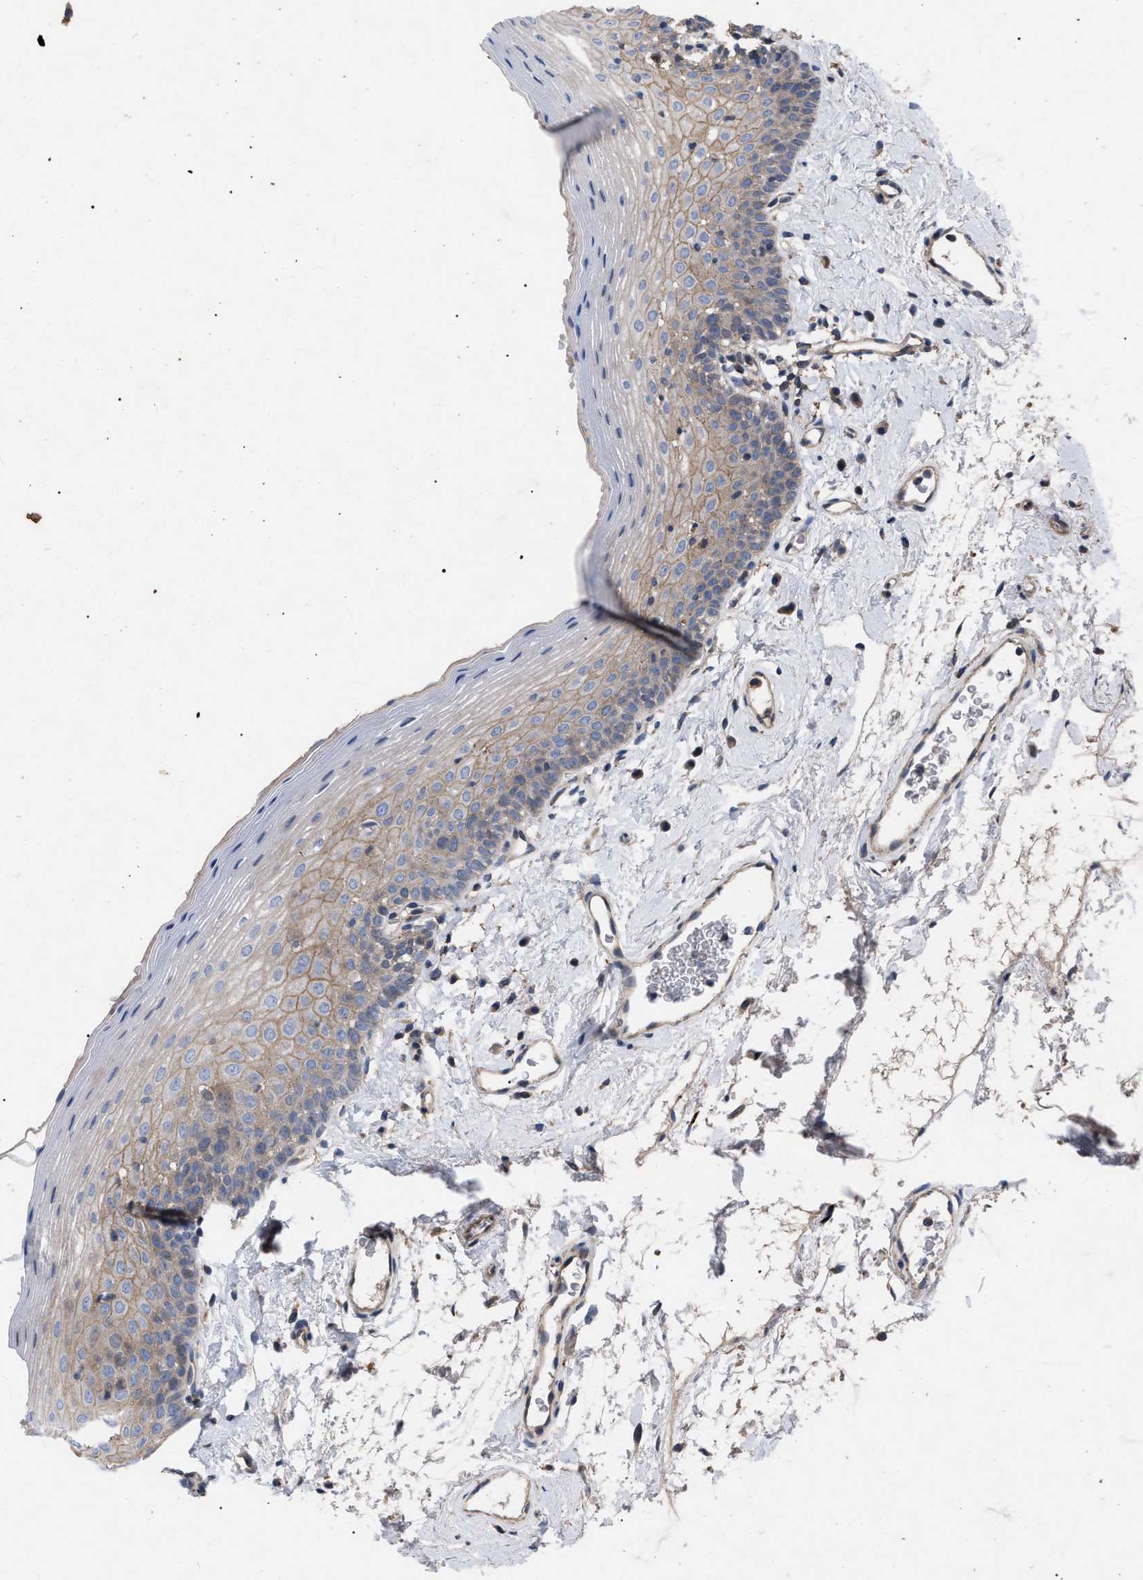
{"staining": {"intensity": "weak", "quantity": "25%-75%", "location": "cytoplasmic/membranous"}, "tissue": "oral mucosa", "cell_type": "Squamous epithelial cells", "image_type": "normal", "snomed": [{"axis": "morphology", "description": "Normal tissue, NOS"}, {"axis": "topography", "description": "Oral tissue"}], "caption": "Immunohistochemistry of unremarkable oral mucosa demonstrates low levels of weak cytoplasmic/membranous staining in about 25%-75% of squamous epithelial cells. The protein is stained brown, and the nuclei are stained in blue (DAB IHC with brightfield microscopy, high magnification).", "gene": "FAM171A2", "patient": {"sex": "male", "age": 66}}